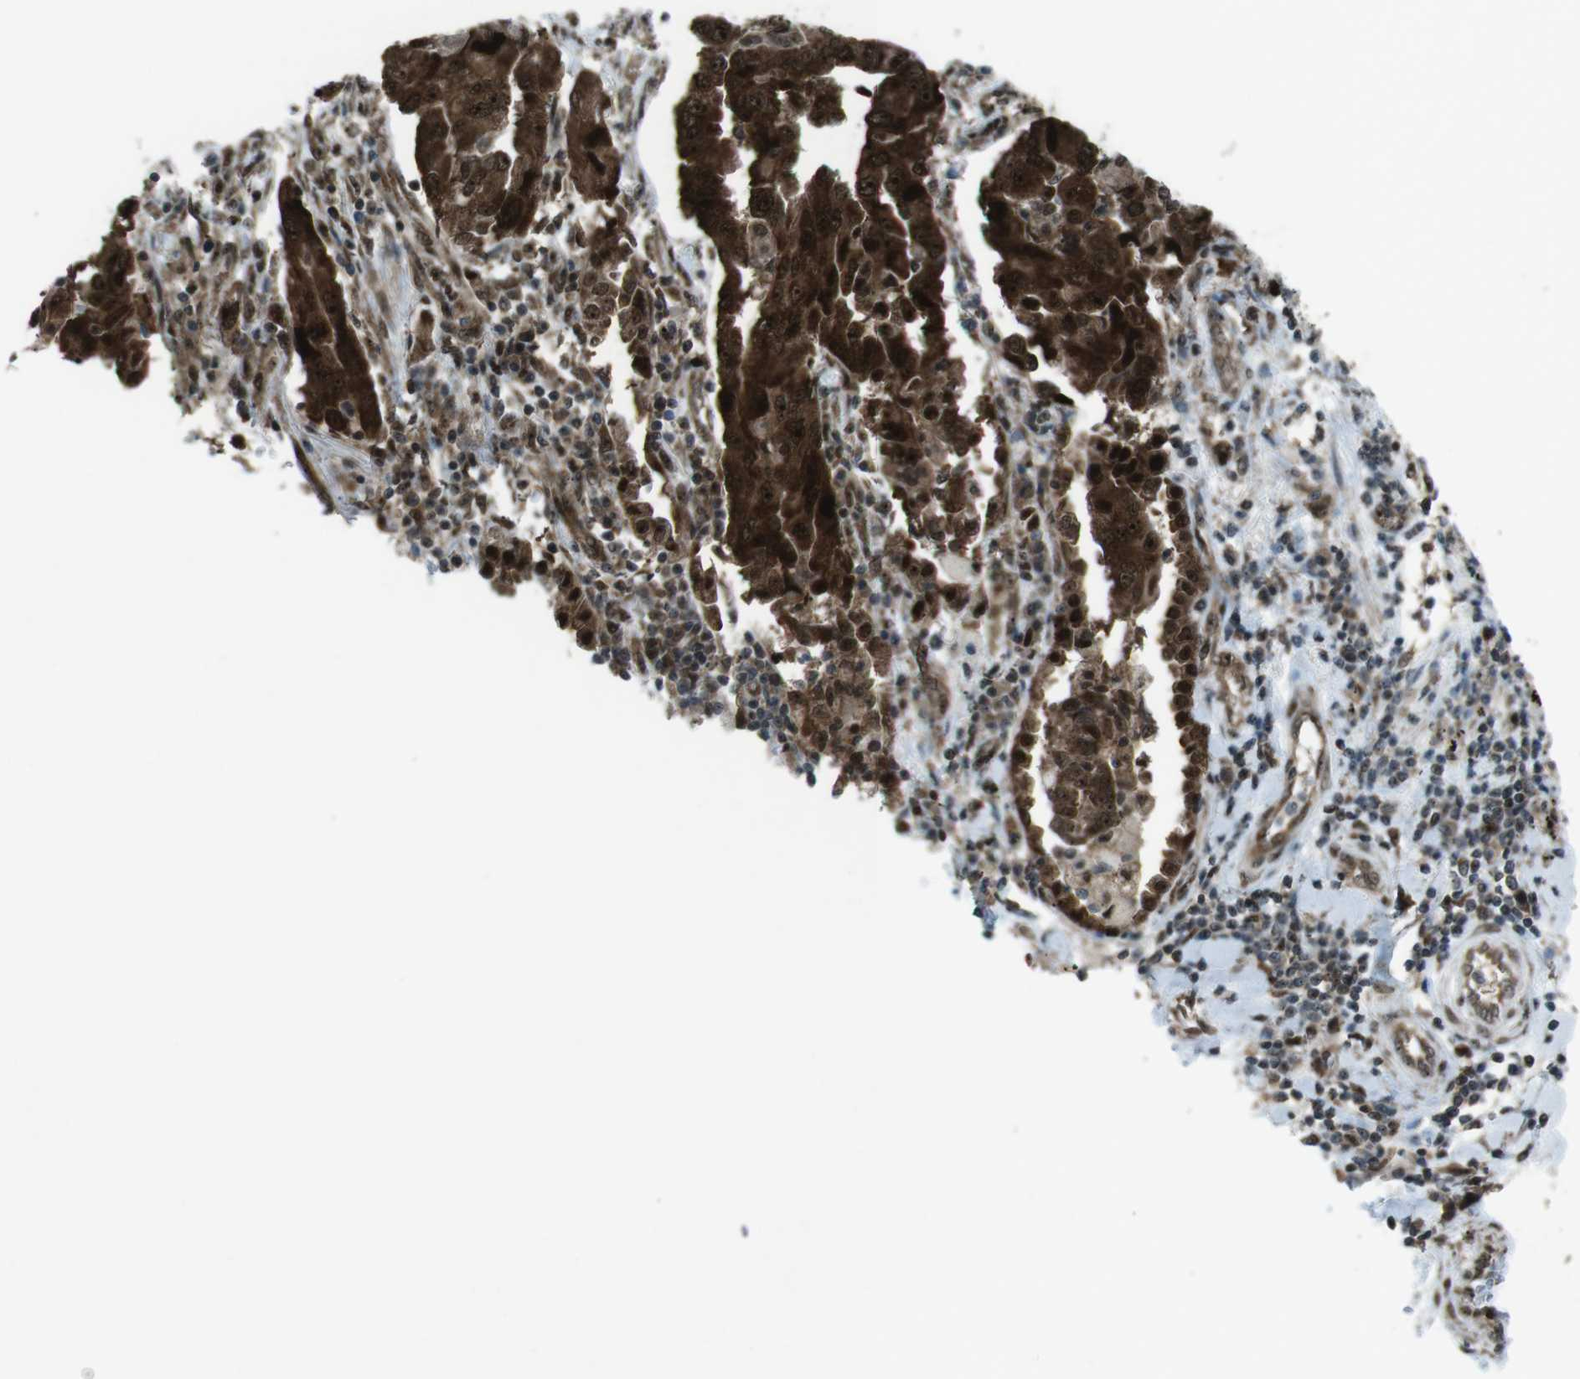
{"staining": {"intensity": "strong", "quantity": ">75%", "location": "cytoplasmic/membranous,nuclear"}, "tissue": "lung cancer", "cell_type": "Tumor cells", "image_type": "cancer", "snomed": [{"axis": "morphology", "description": "Adenocarcinoma, NOS"}, {"axis": "topography", "description": "Lung"}], "caption": "IHC micrograph of neoplastic tissue: adenocarcinoma (lung) stained using IHC reveals high levels of strong protein expression localized specifically in the cytoplasmic/membranous and nuclear of tumor cells, appearing as a cytoplasmic/membranous and nuclear brown color.", "gene": "CSNK1D", "patient": {"sex": "female", "age": 65}}